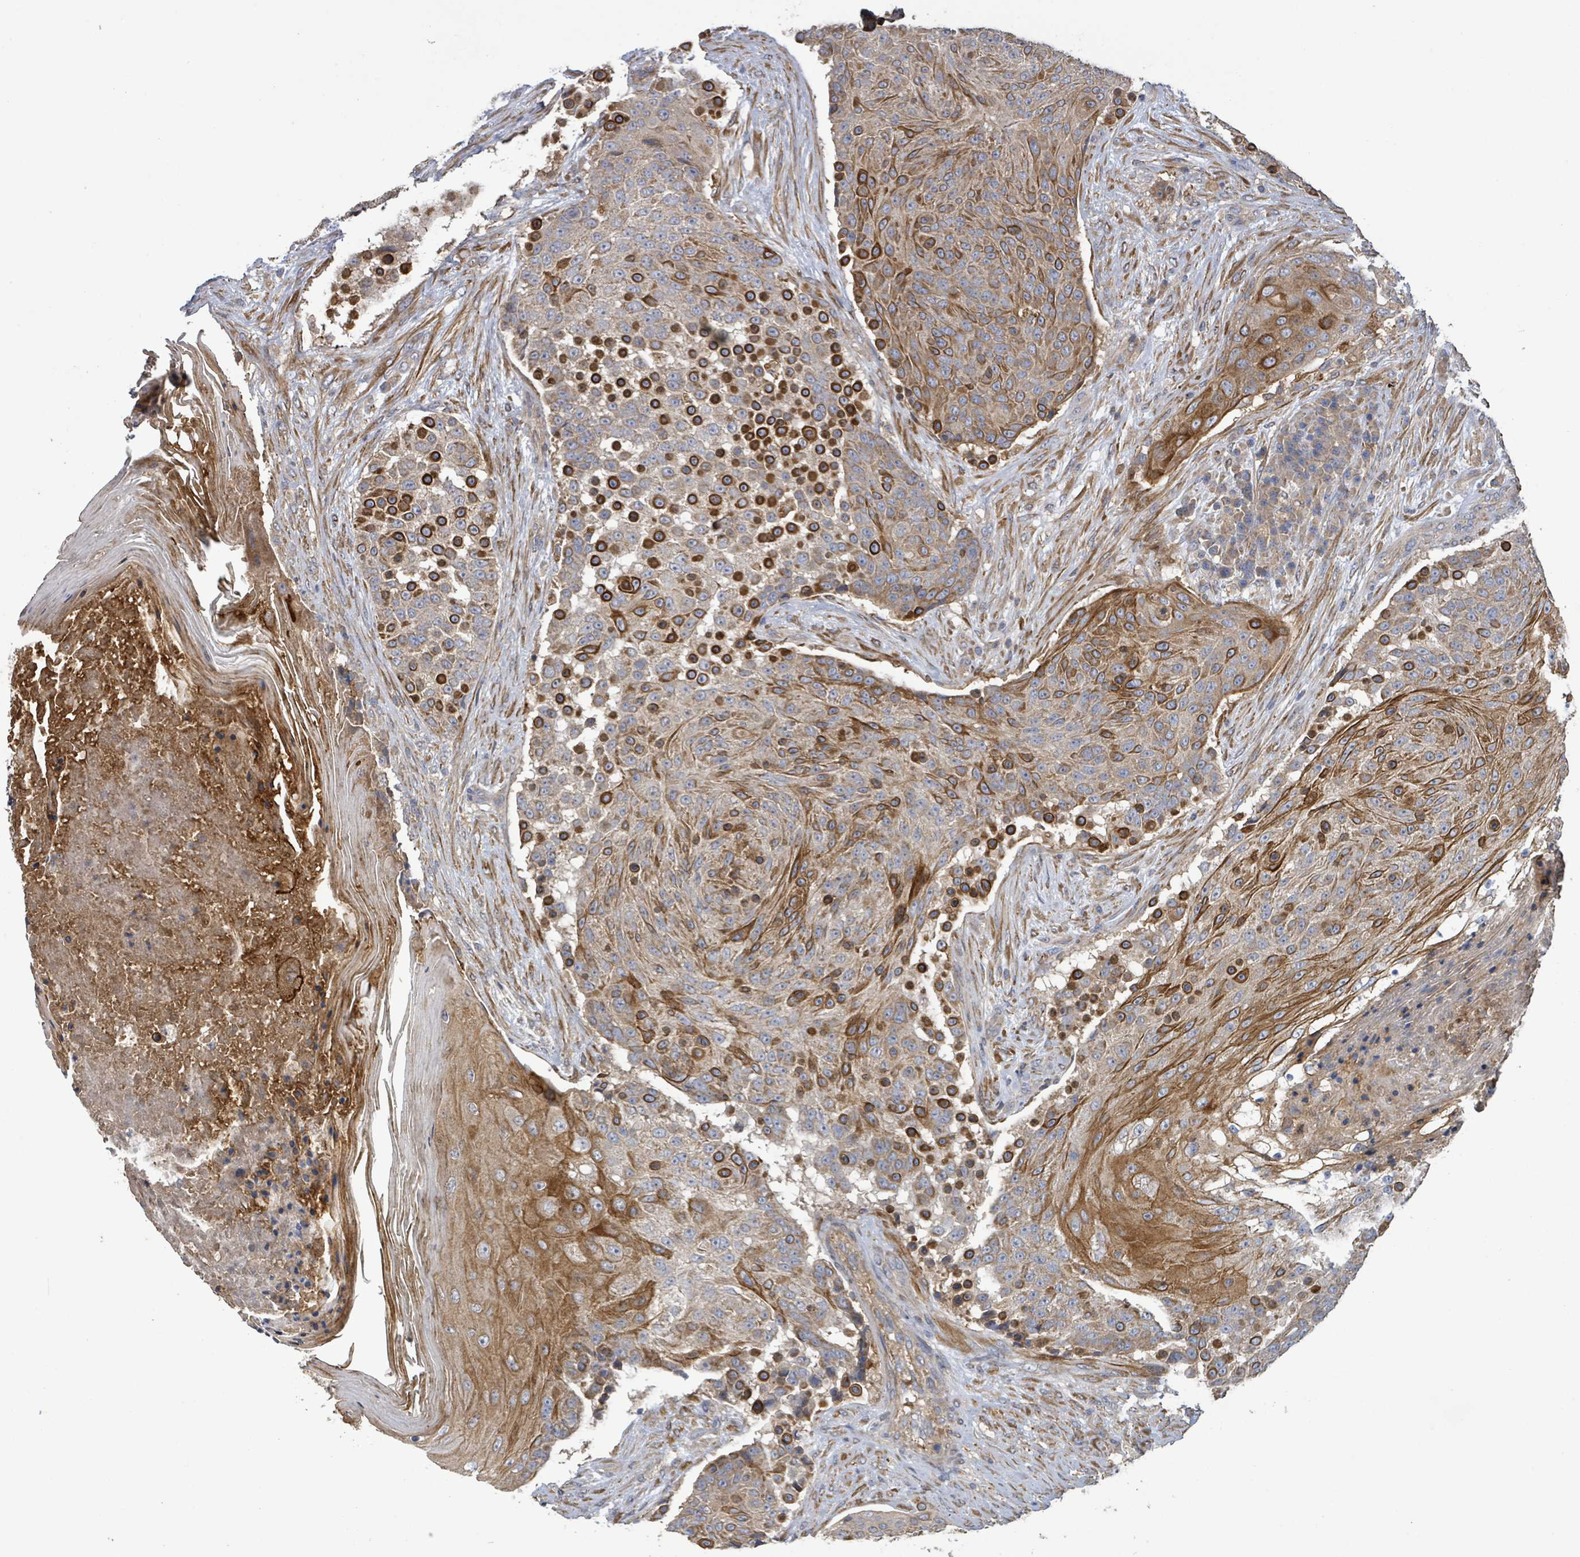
{"staining": {"intensity": "moderate", "quantity": ">75%", "location": "cytoplasmic/membranous"}, "tissue": "urothelial cancer", "cell_type": "Tumor cells", "image_type": "cancer", "snomed": [{"axis": "morphology", "description": "Urothelial carcinoma, High grade"}, {"axis": "topography", "description": "Urinary bladder"}], "caption": "A micrograph of human high-grade urothelial carcinoma stained for a protein reveals moderate cytoplasmic/membranous brown staining in tumor cells.", "gene": "PLAAT1", "patient": {"sex": "female", "age": 63}}